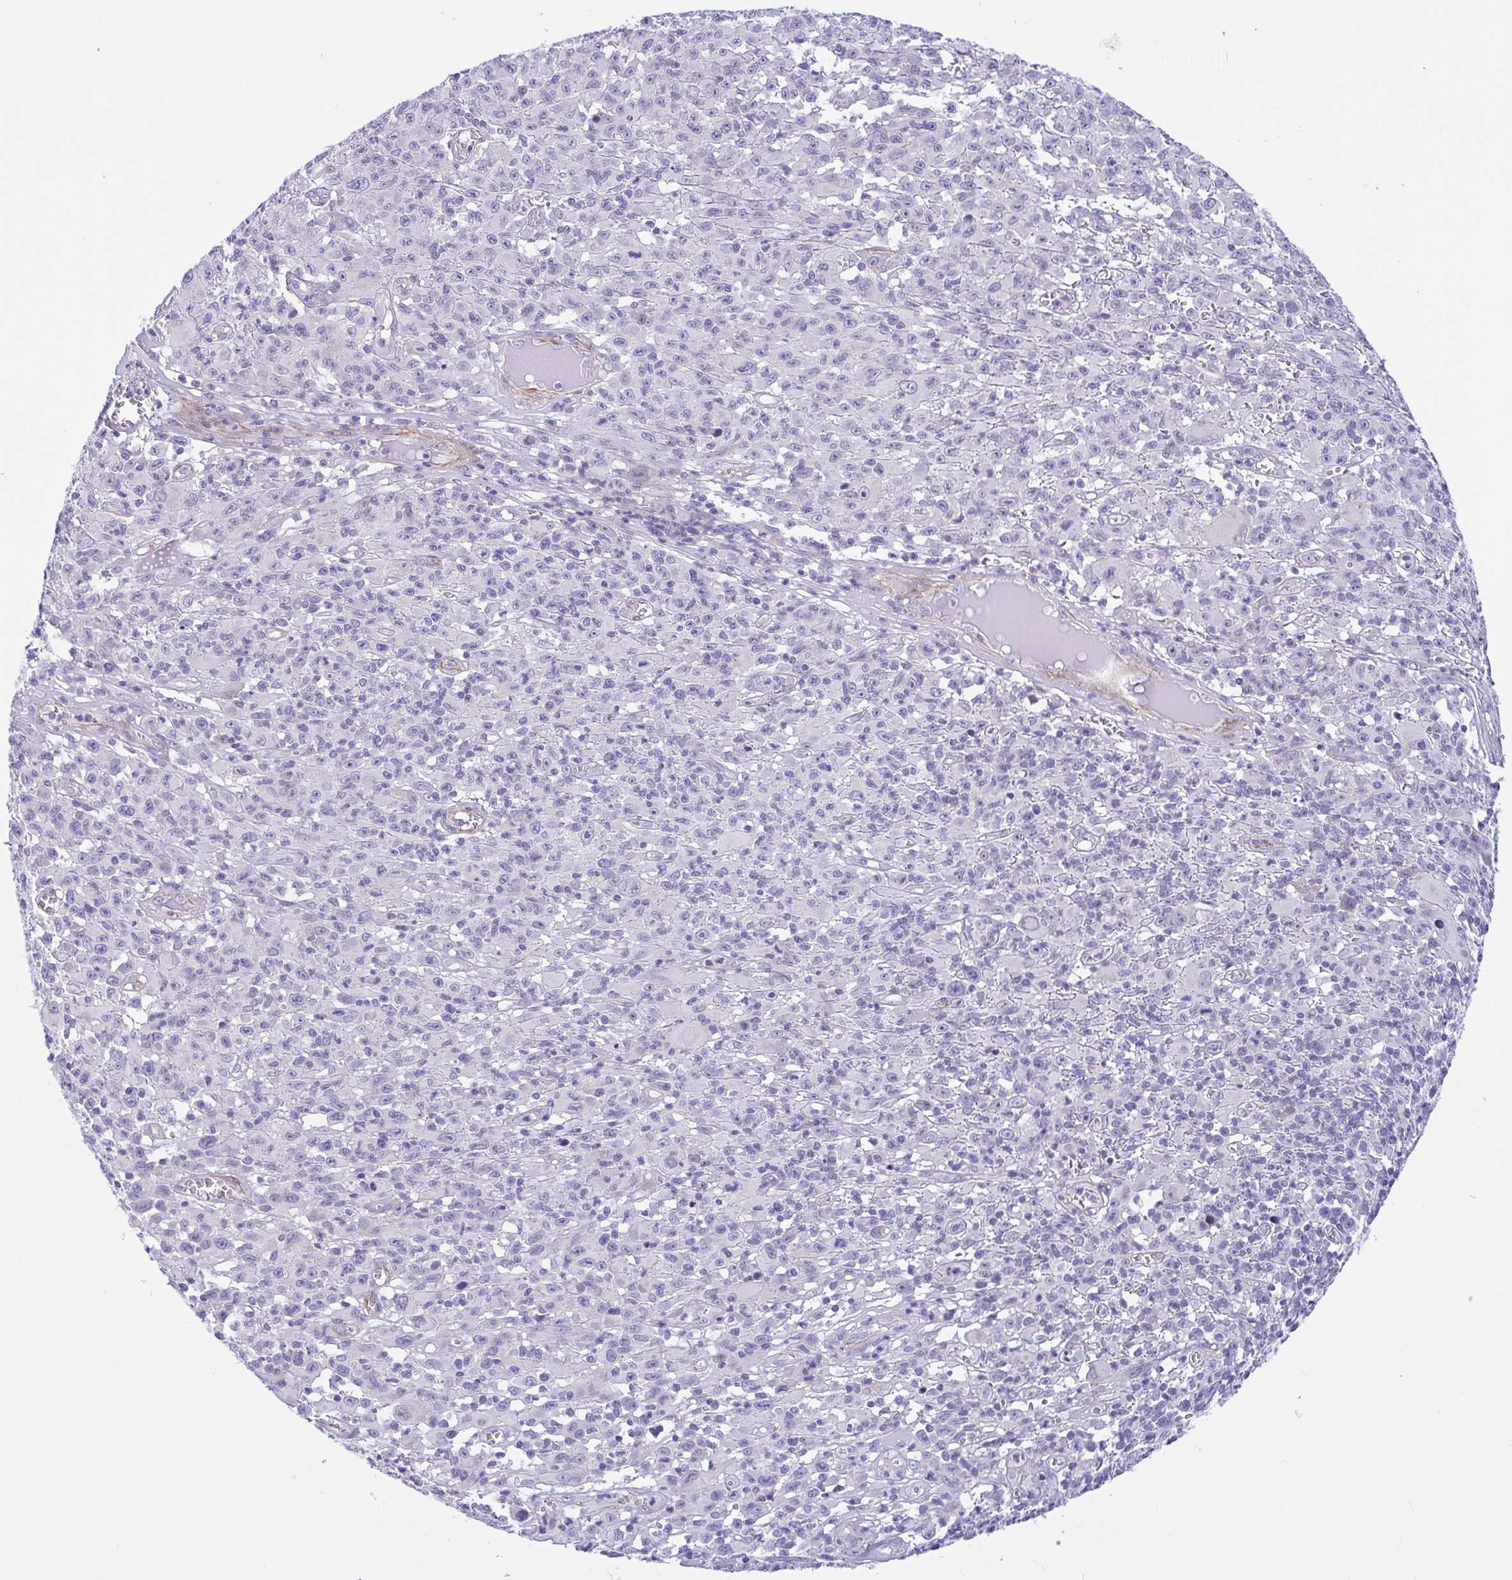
{"staining": {"intensity": "negative", "quantity": "none", "location": "none"}, "tissue": "melanoma", "cell_type": "Tumor cells", "image_type": "cancer", "snomed": [{"axis": "morphology", "description": "Malignant melanoma, NOS"}, {"axis": "topography", "description": "Skin"}], "caption": "Melanoma stained for a protein using immunohistochemistry (IHC) reveals no expression tumor cells.", "gene": "AHCYL2", "patient": {"sex": "male", "age": 46}}